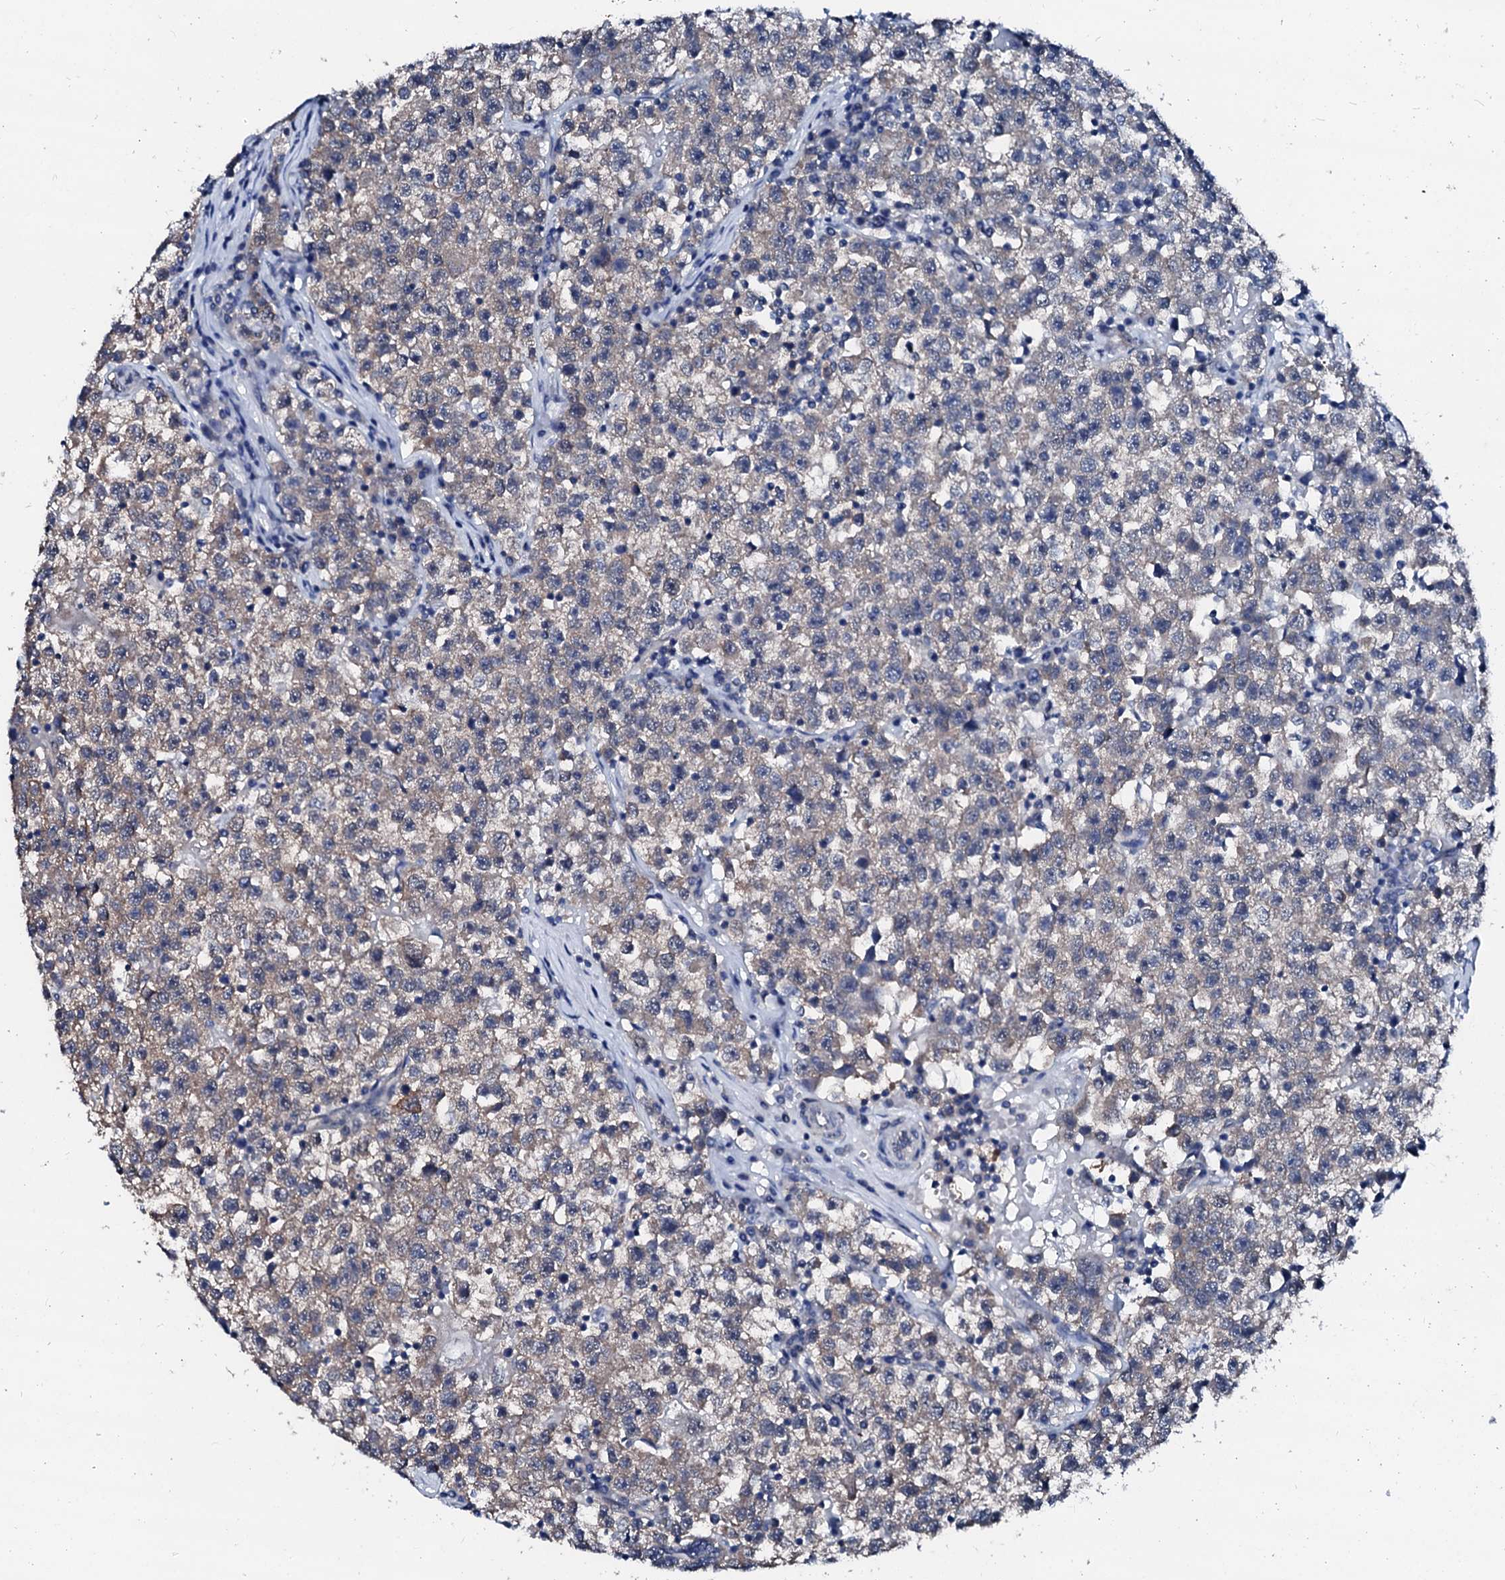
{"staining": {"intensity": "weak", "quantity": ">75%", "location": "cytoplasmic/membranous"}, "tissue": "testis cancer", "cell_type": "Tumor cells", "image_type": "cancer", "snomed": [{"axis": "morphology", "description": "Seminoma, NOS"}, {"axis": "topography", "description": "Testis"}], "caption": "The immunohistochemical stain shows weak cytoplasmic/membranous expression in tumor cells of testis cancer (seminoma) tissue.", "gene": "CSN2", "patient": {"sex": "male", "age": 22}}